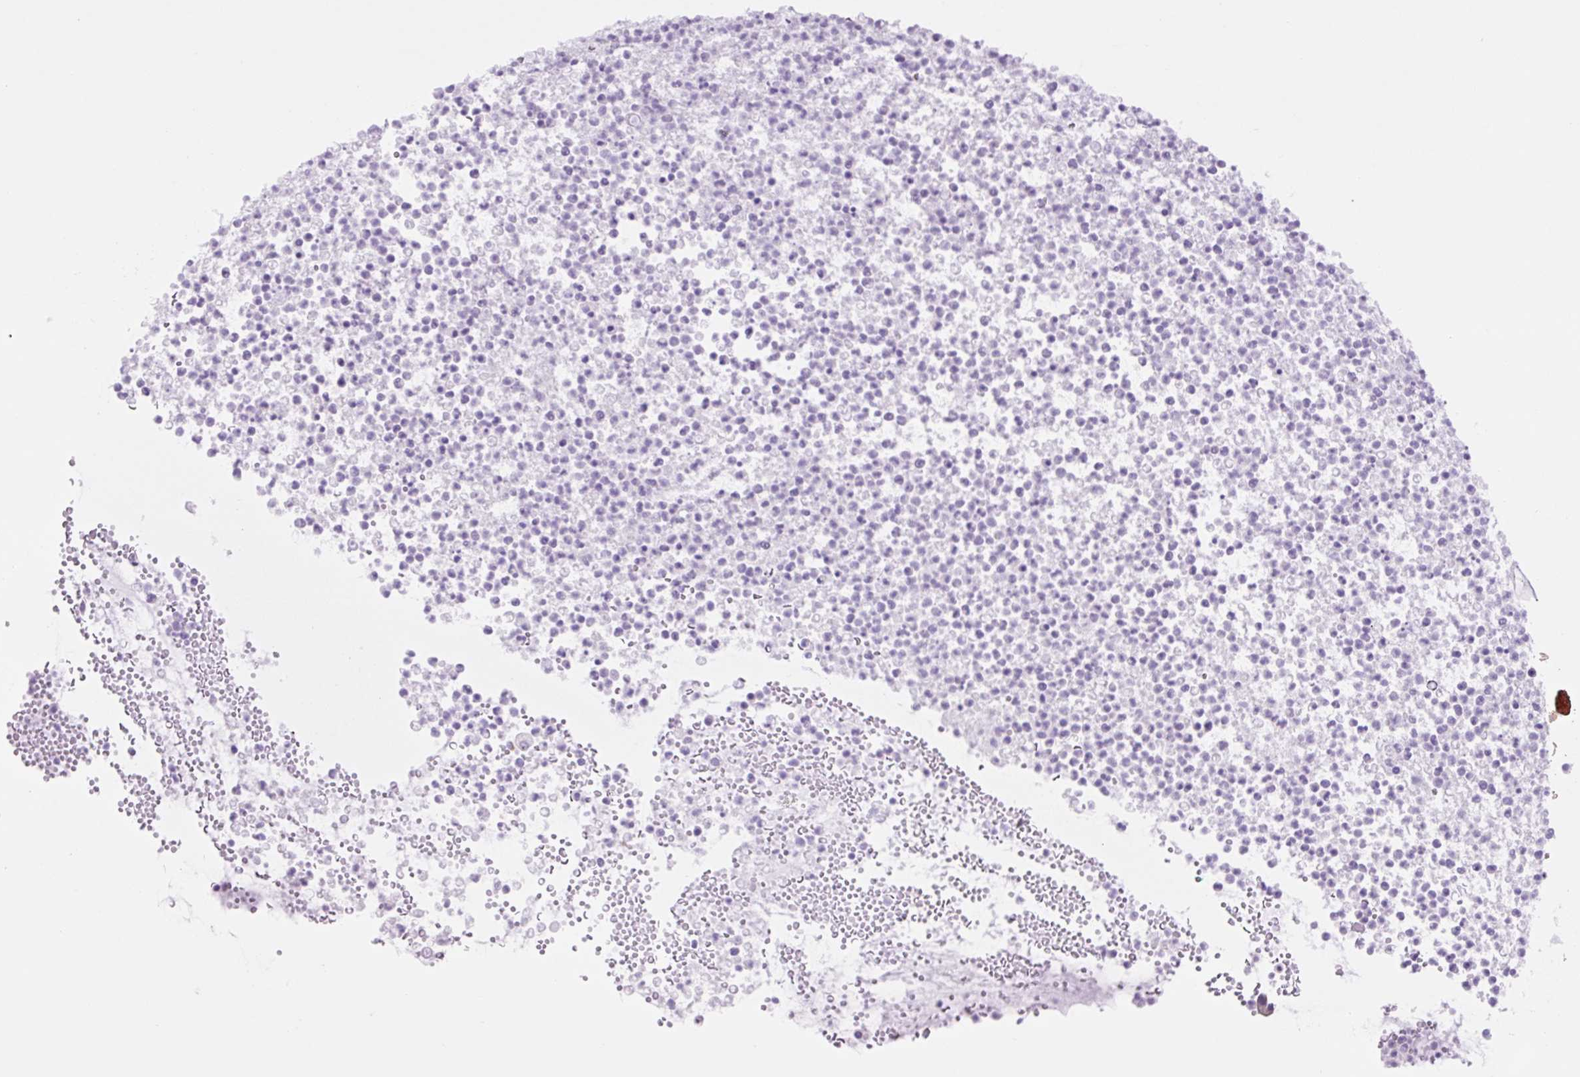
{"staining": {"intensity": "weak", "quantity": "<25%", "location": "cytoplasmic/membranous"}, "tissue": "bronchus", "cell_type": "Respiratory epithelial cells", "image_type": "normal", "snomed": [{"axis": "morphology", "description": "Normal tissue, NOS"}, {"axis": "topography", "description": "Cartilage tissue"}, {"axis": "topography", "description": "Bronchus"}], "caption": "Photomicrograph shows no protein expression in respiratory epithelial cells of benign bronchus.", "gene": "TFF2", "patient": {"sex": "male", "age": 56}}